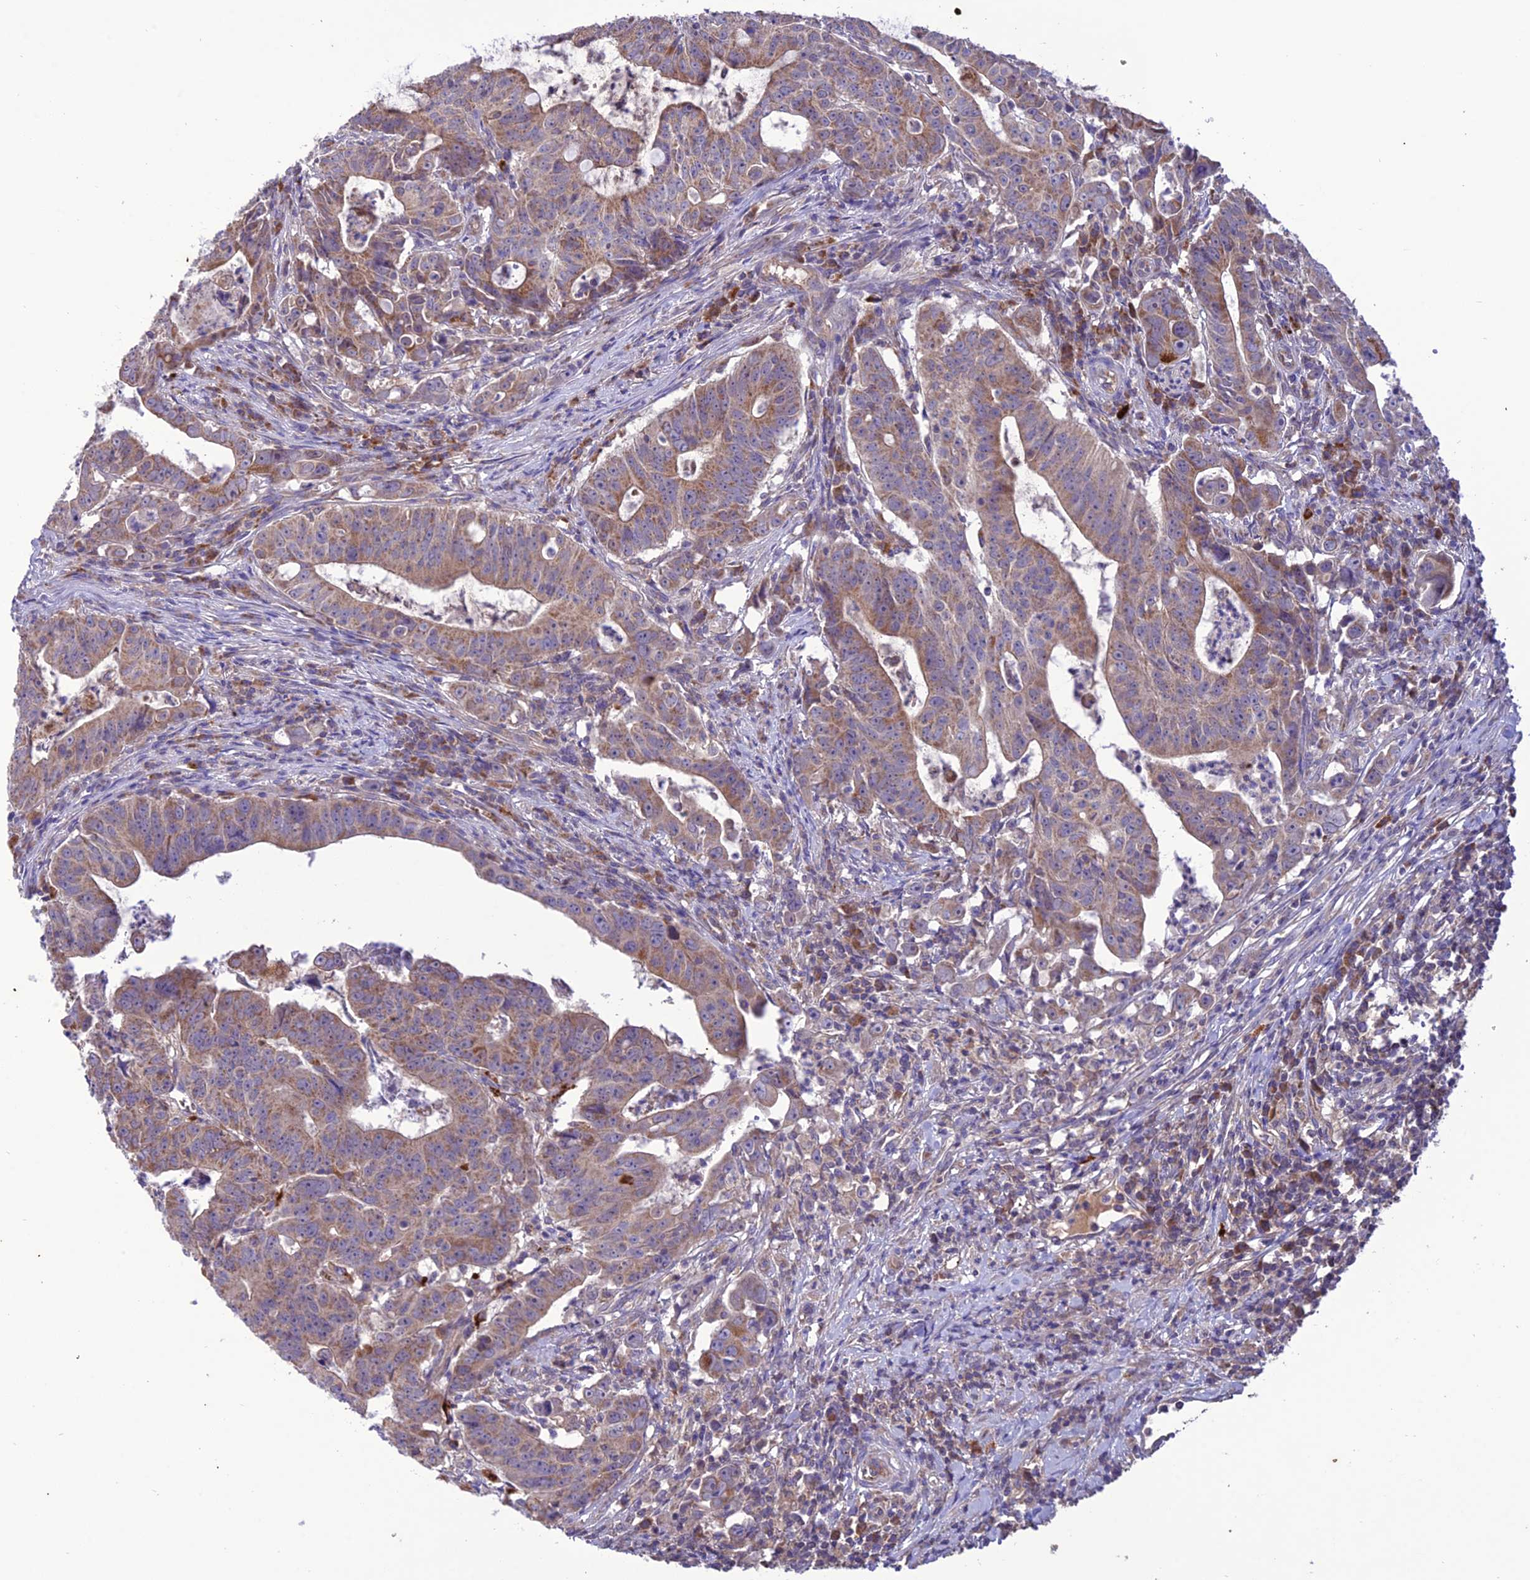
{"staining": {"intensity": "moderate", "quantity": "25%-75%", "location": "cytoplasmic/membranous"}, "tissue": "colorectal cancer", "cell_type": "Tumor cells", "image_type": "cancer", "snomed": [{"axis": "morphology", "description": "Adenocarcinoma, NOS"}, {"axis": "topography", "description": "Rectum"}], "caption": "Colorectal cancer (adenocarcinoma) was stained to show a protein in brown. There is medium levels of moderate cytoplasmic/membranous staining in about 25%-75% of tumor cells. The staining was performed using DAB, with brown indicating positive protein expression. Nuclei are stained blue with hematoxylin.", "gene": "NDUFAF1", "patient": {"sex": "male", "age": 69}}